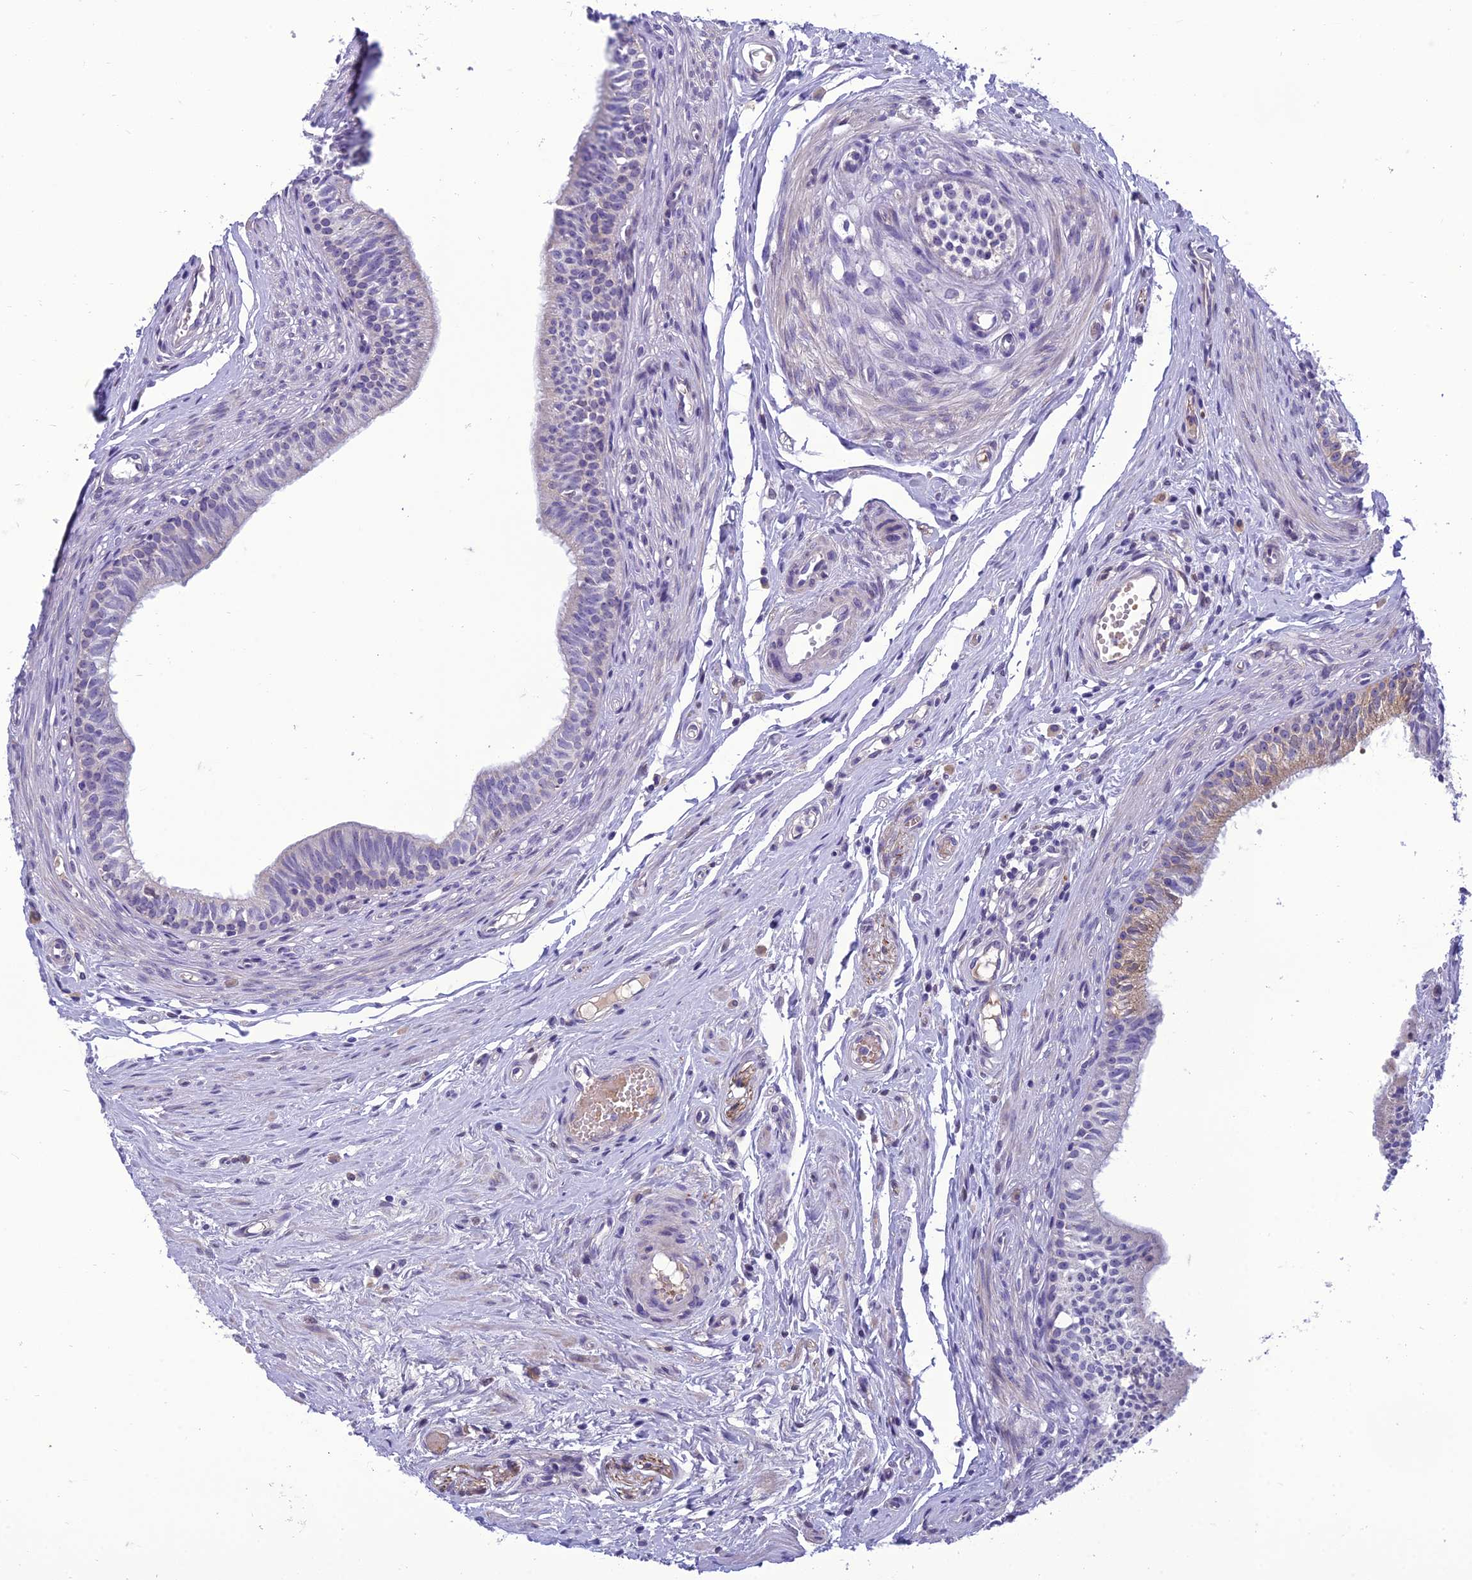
{"staining": {"intensity": "moderate", "quantity": "25%-75%", "location": "cytoplasmic/membranous"}, "tissue": "epididymis", "cell_type": "Glandular cells", "image_type": "normal", "snomed": [{"axis": "morphology", "description": "Normal tissue, NOS"}, {"axis": "topography", "description": "Epididymis, spermatic cord, NOS"}], "caption": "Epididymis stained with immunohistochemistry shows moderate cytoplasmic/membranous expression in approximately 25%-75% of glandular cells.", "gene": "ANKS4B", "patient": {"sex": "male", "age": 22}}